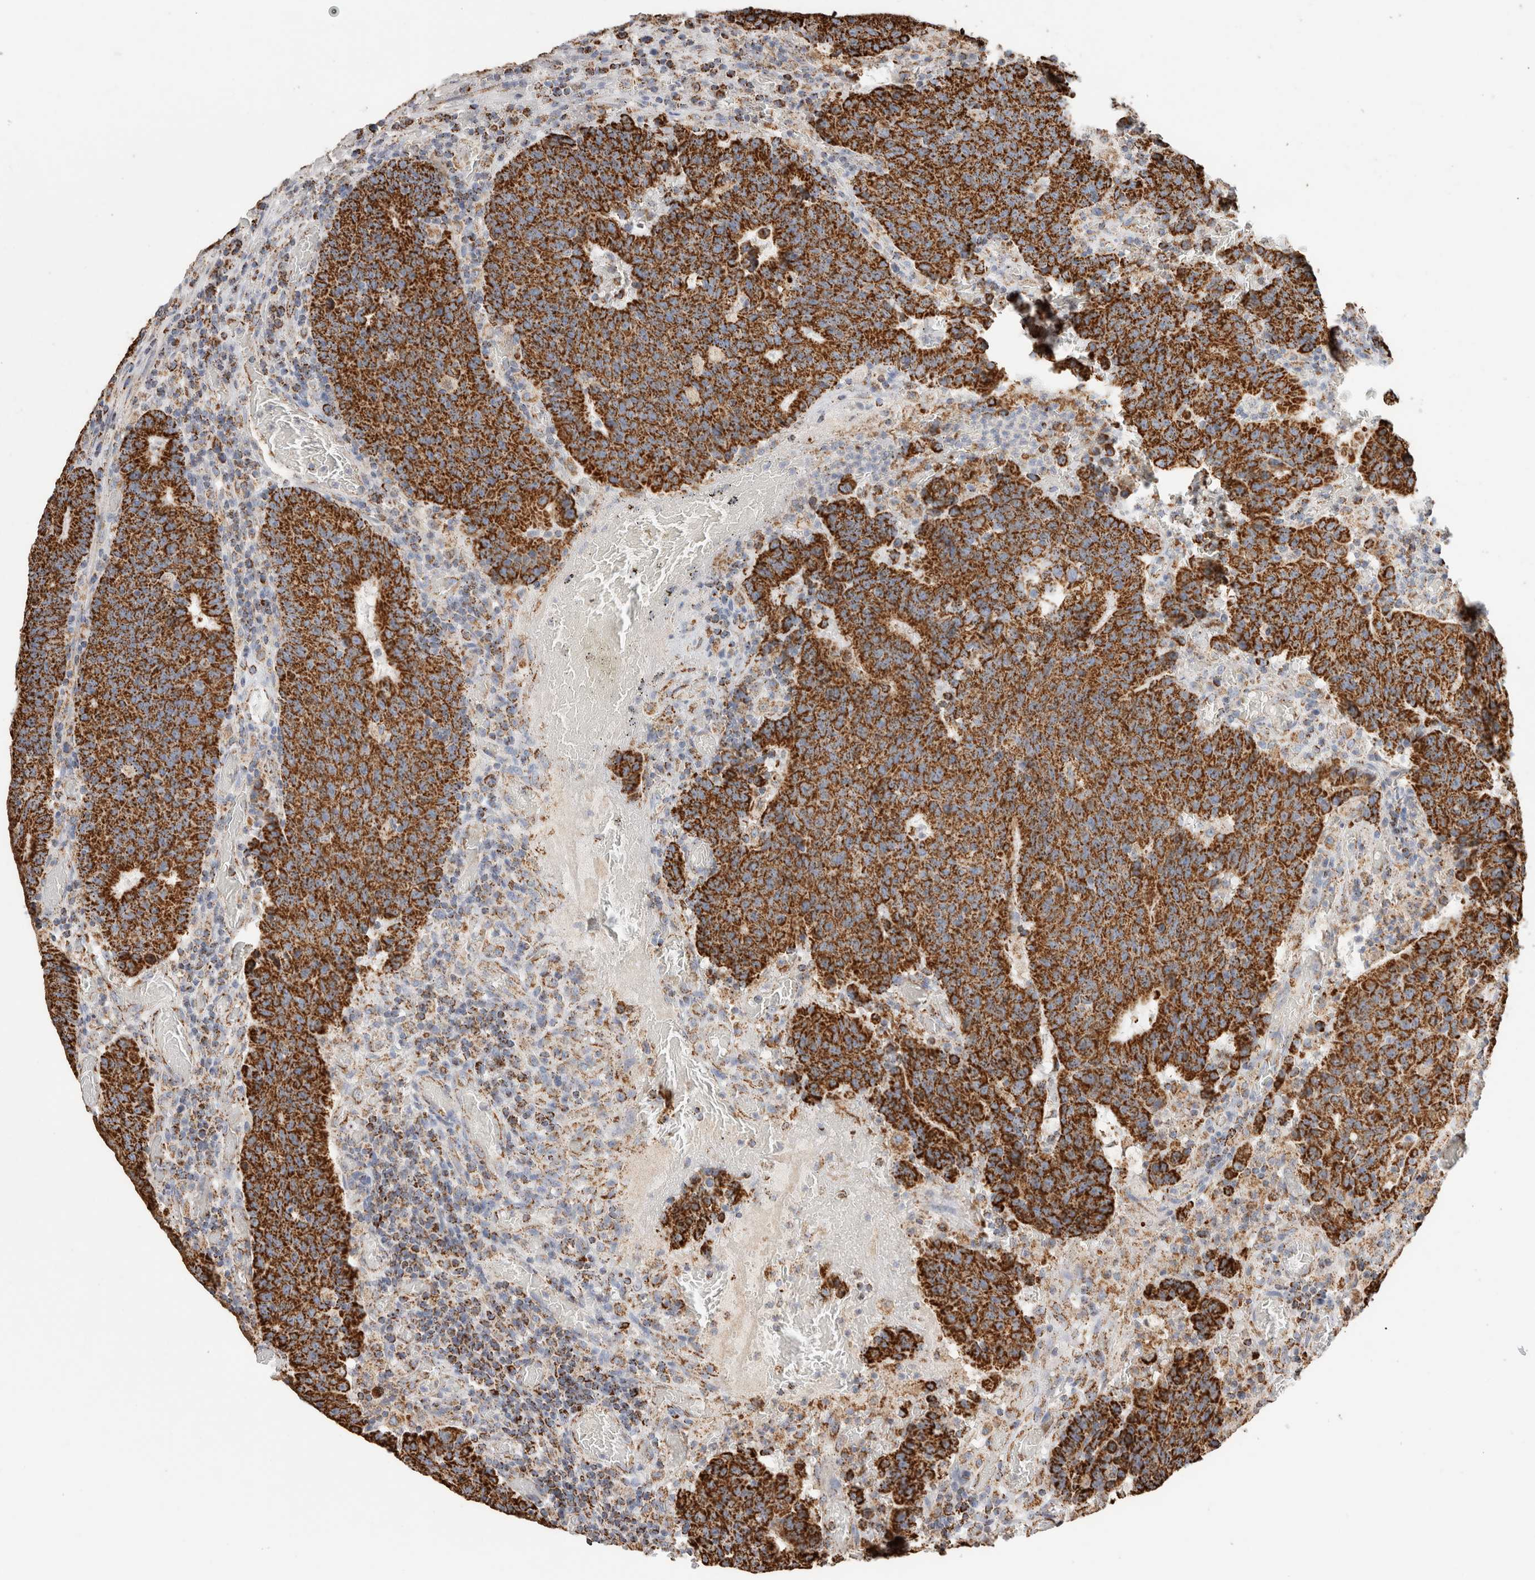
{"staining": {"intensity": "strong", "quantity": ">75%", "location": "cytoplasmic/membranous"}, "tissue": "colorectal cancer", "cell_type": "Tumor cells", "image_type": "cancer", "snomed": [{"axis": "morphology", "description": "Adenocarcinoma, NOS"}, {"axis": "topography", "description": "Colon"}], "caption": "The immunohistochemical stain shows strong cytoplasmic/membranous staining in tumor cells of colorectal adenocarcinoma tissue.", "gene": "C1QBP", "patient": {"sex": "female", "age": 75}}